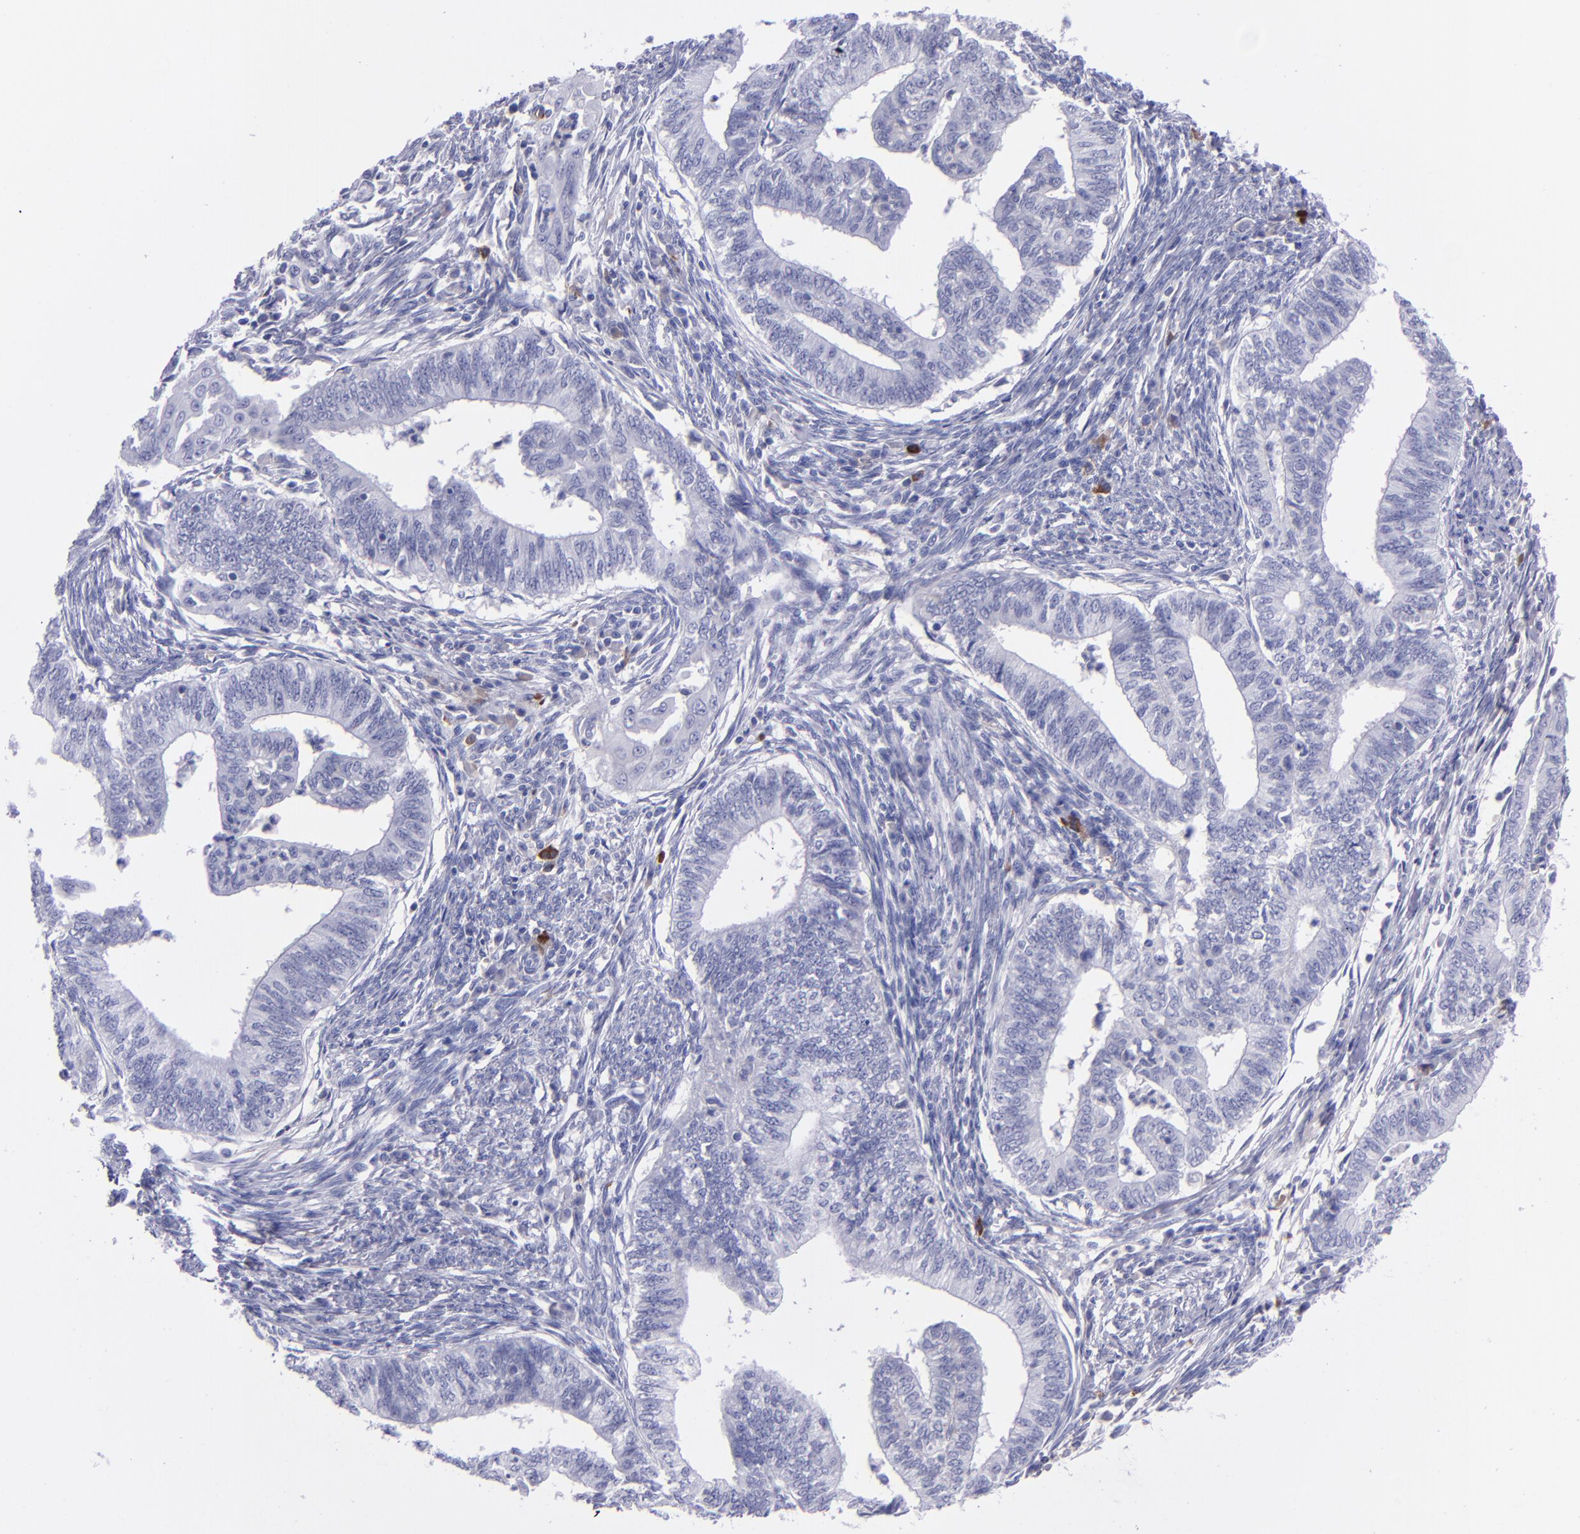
{"staining": {"intensity": "negative", "quantity": "none", "location": "none"}, "tissue": "endometrial cancer", "cell_type": "Tumor cells", "image_type": "cancer", "snomed": [{"axis": "morphology", "description": "Adenocarcinoma, NOS"}, {"axis": "topography", "description": "Endometrium"}], "caption": "The image shows no significant expression in tumor cells of adenocarcinoma (endometrial).", "gene": "CD37", "patient": {"sex": "female", "age": 66}}